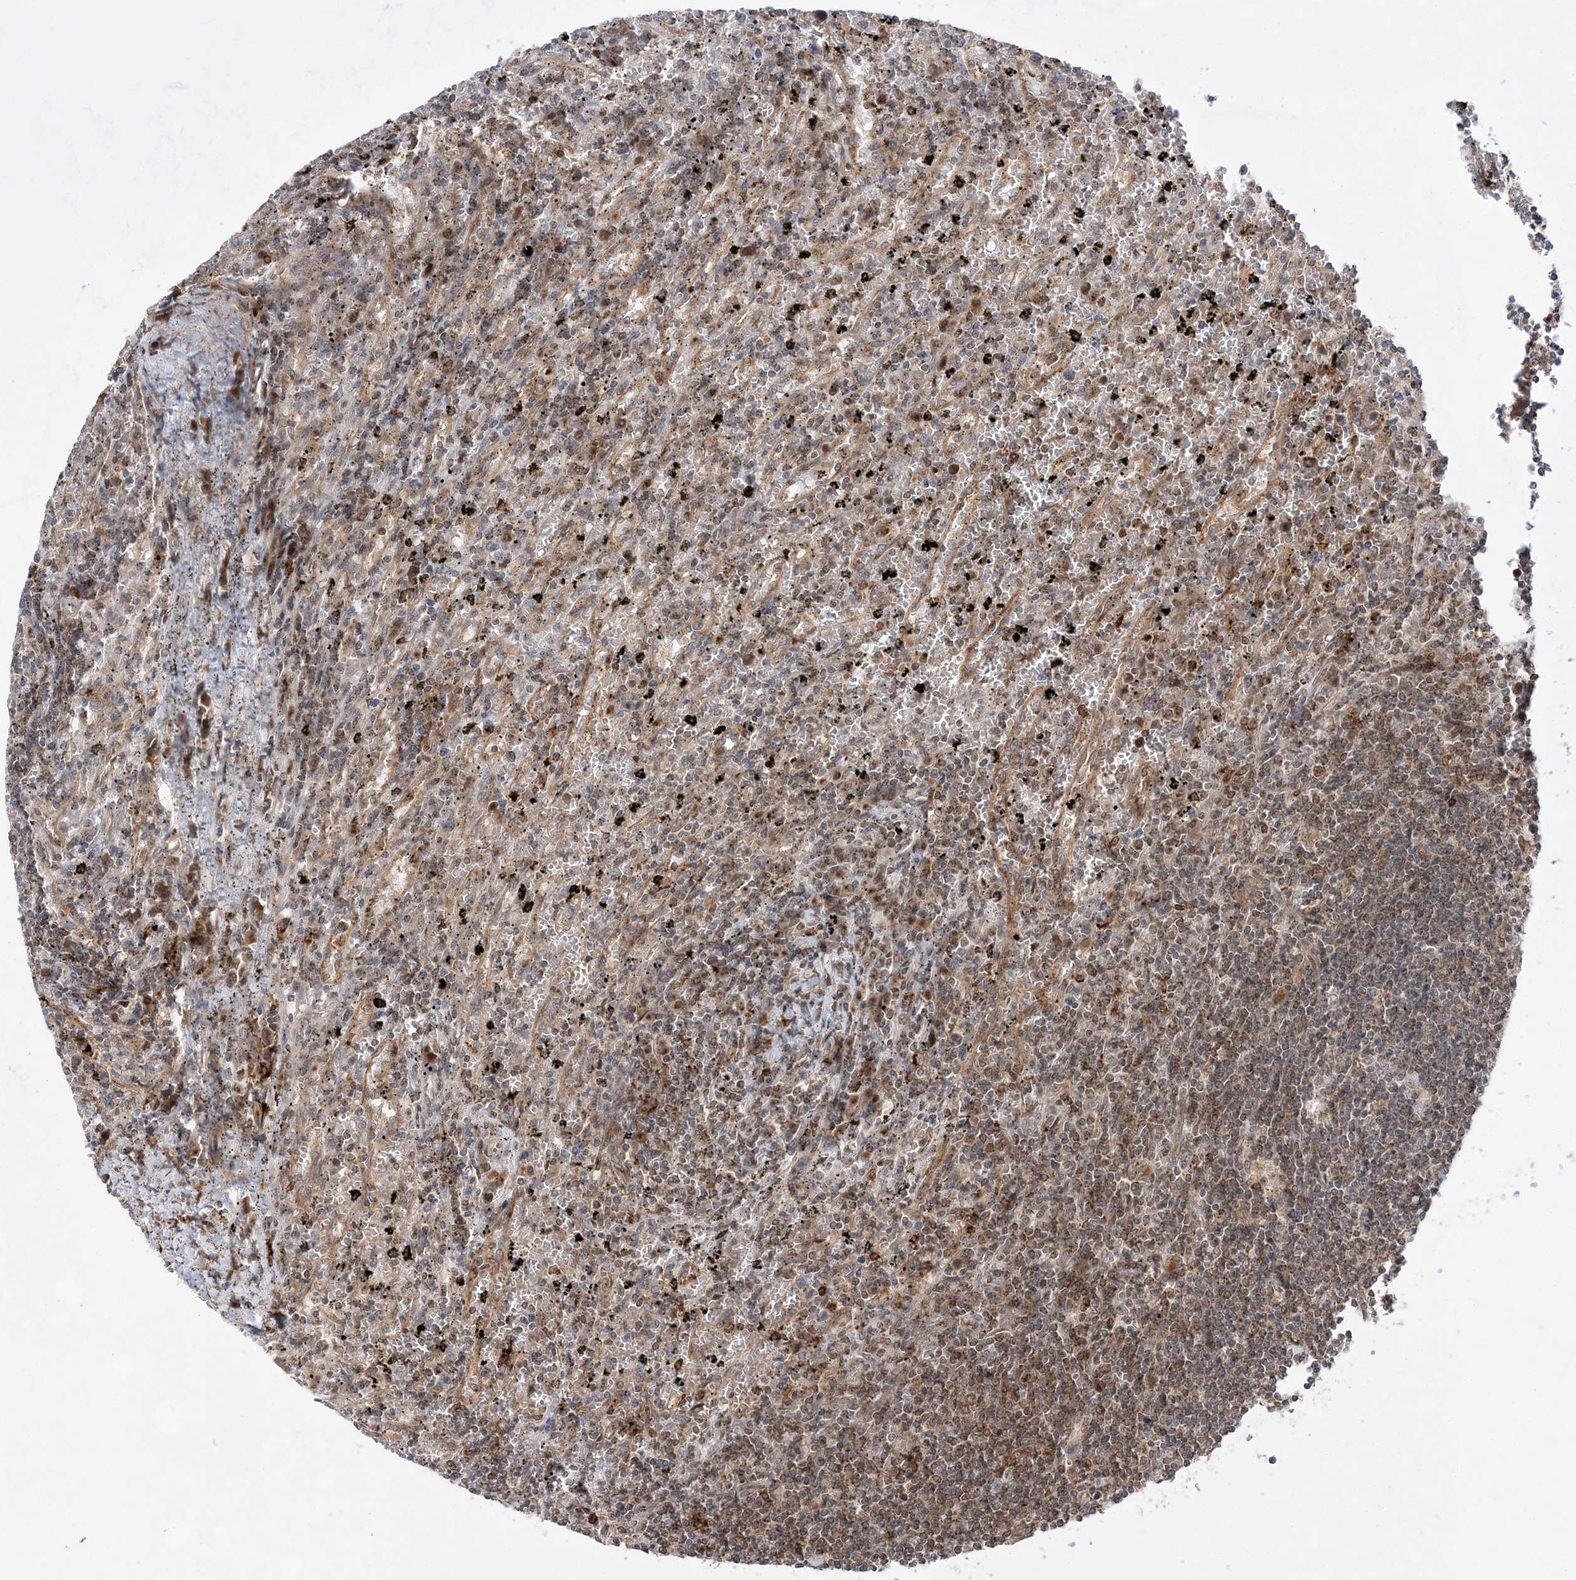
{"staining": {"intensity": "moderate", "quantity": "25%-75%", "location": "cytoplasmic/membranous"}, "tissue": "lymphoma", "cell_type": "Tumor cells", "image_type": "cancer", "snomed": [{"axis": "morphology", "description": "Malignant lymphoma, non-Hodgkin's type, Low grade"}, {"axis": "topography", "description": "Spleen"}], "caption": "Low-grade malignant lymphoma, non-Hodgkin's type was stained to show a protein in brown. There is medium levels of moderate cytoplasmic/membranous expression in about 25%-75% of tumor cells. (DAB (3,3'-diaminobenzidine) = brown stain, brightfield microscopy at high magnification).", "gene": "ANAPC15", "patient": {"sex": "male", "age": 76}}